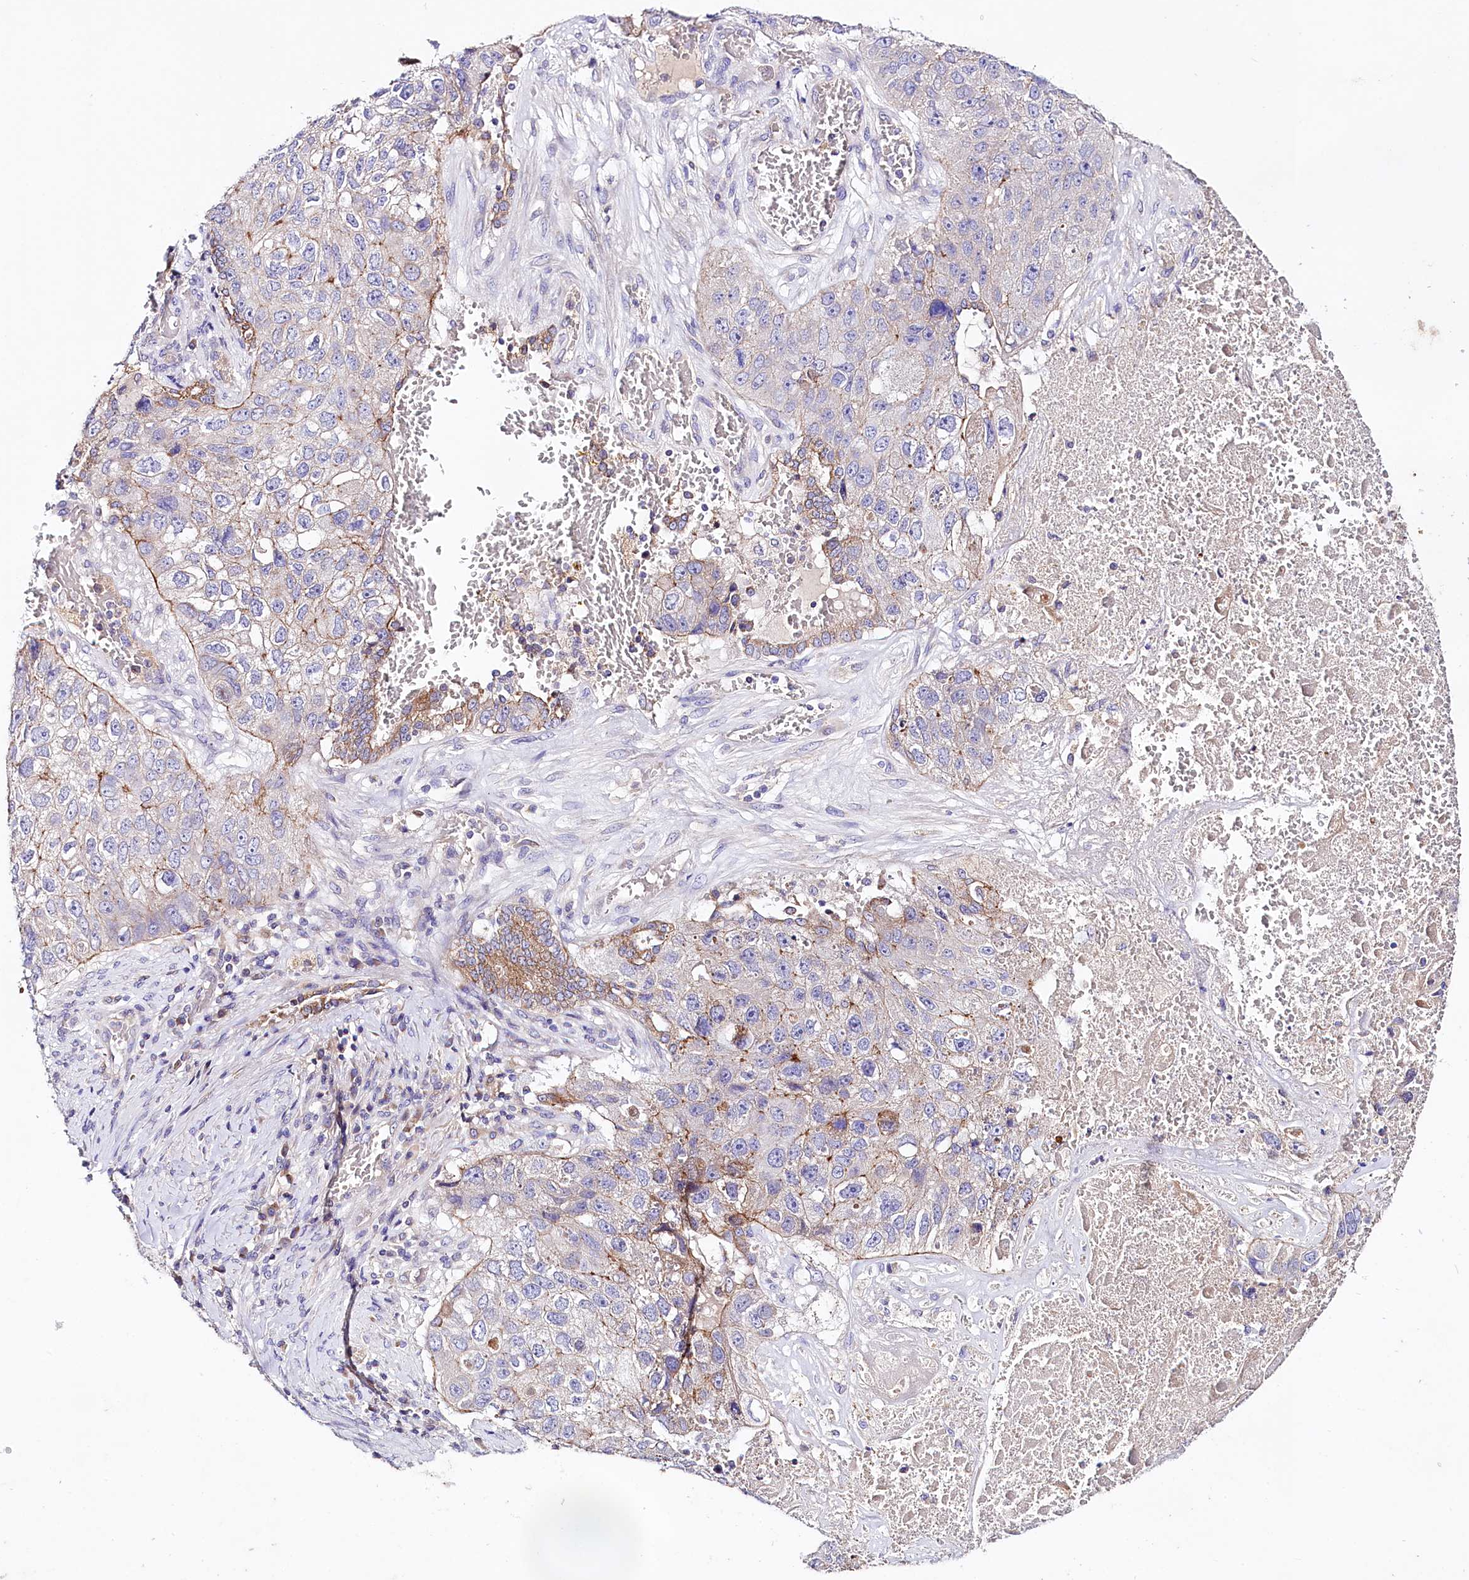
{"staining": {"intensity": "moderate", "quantity": "<25%", "location": "cytoplasmic/membranous"}, "tissue": "lung cancer", "cell_type": "Tumor cells", "image_type": "cancer", "snomed": [{"axis": "morphology", "description": "Squamous cell carcinoma, NOS"}, {"axis": "topography", "description": "Lung"}], "caption": "This photomicrograph shows immunohistochemistry (IHC) staining of squamous cell carcinoma (lung), with low moderate cytoplasmic/membranous staining in approximately <25% of tumor cells.", "gene": "SACM1L", "patient": {"sex": "male", "age": 61}}